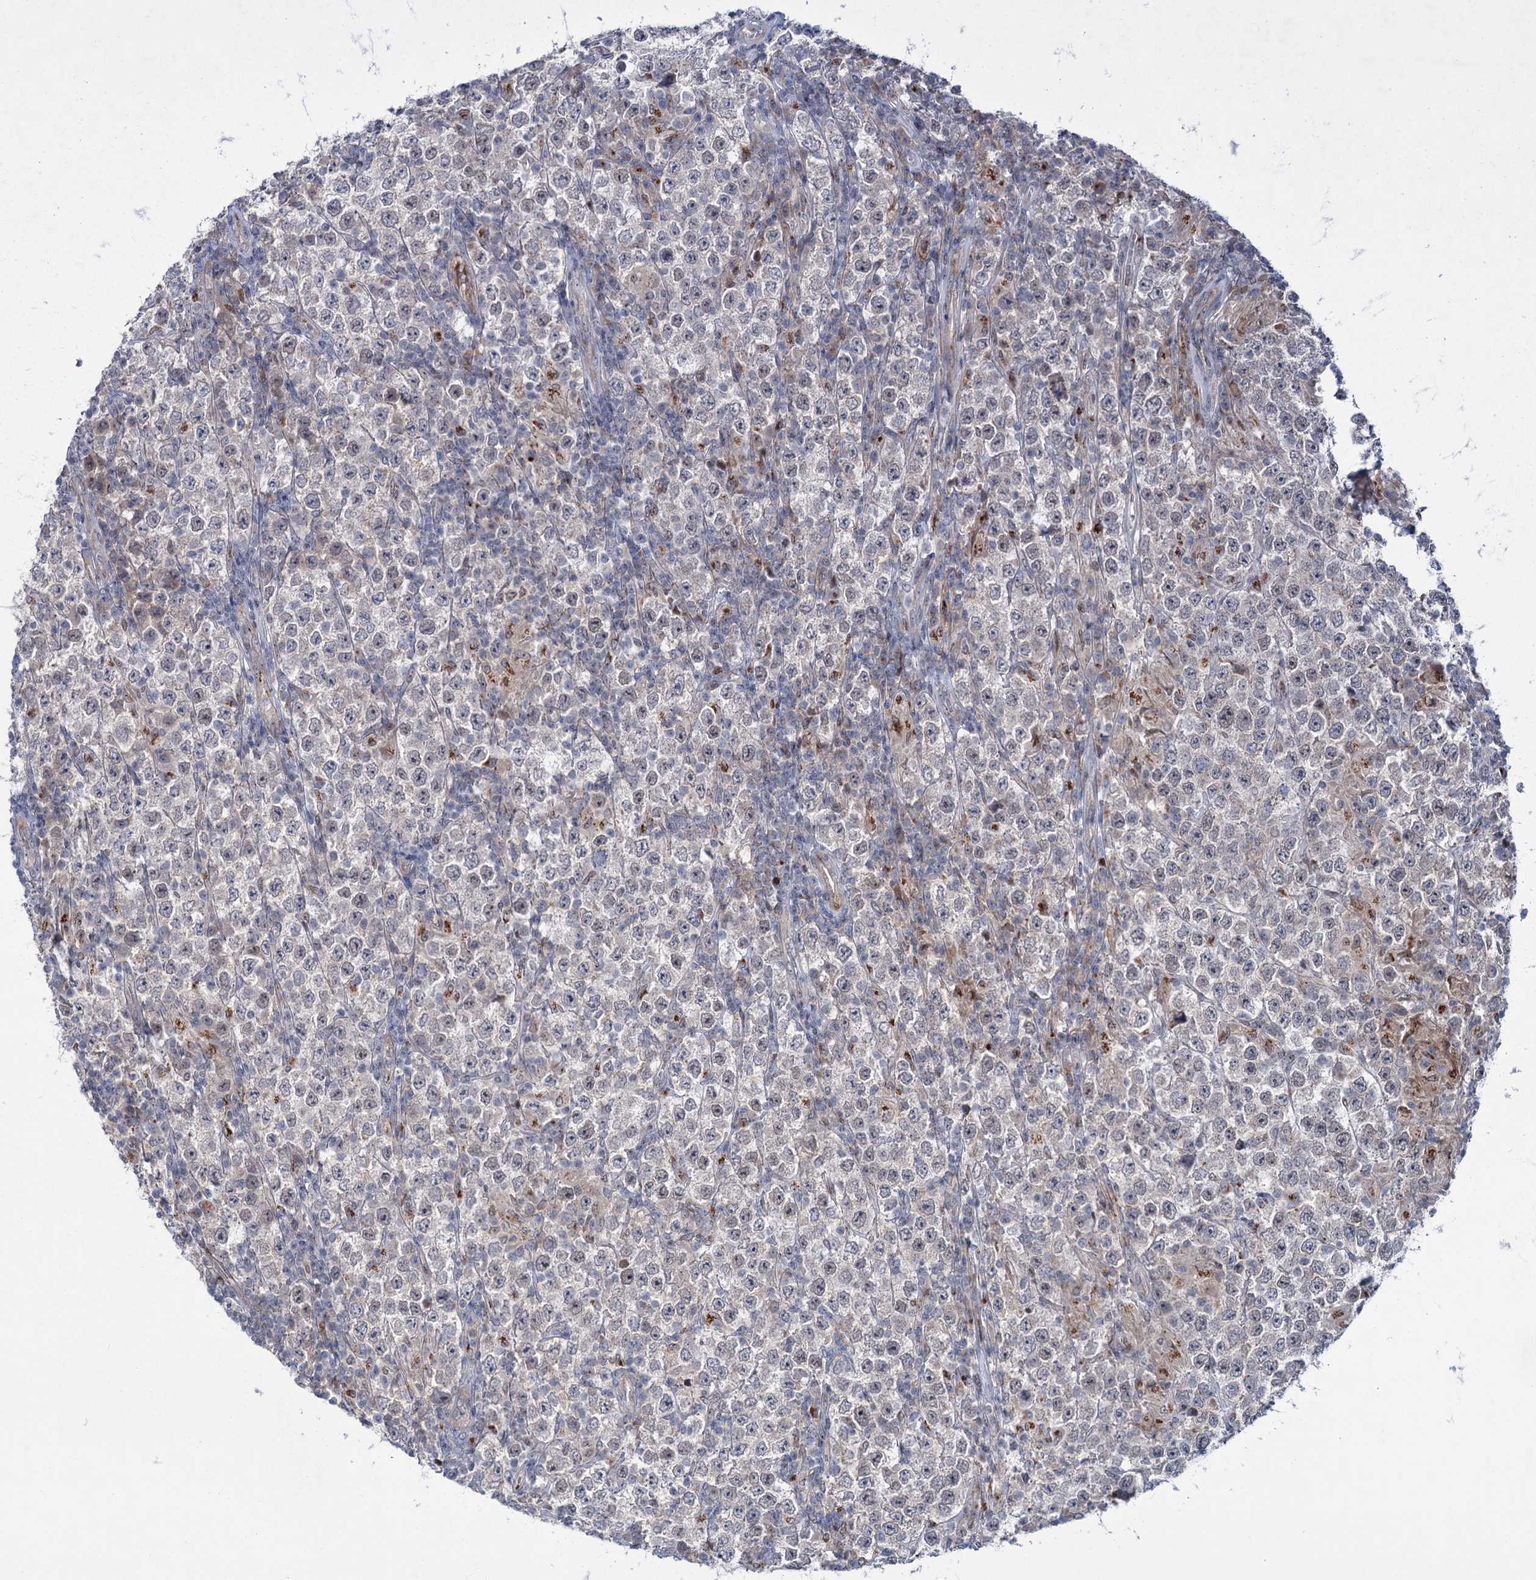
{"staining": {"intensity": "moderate", "quantity": "<25%", "location": "cytoplasmic/membranous"}, "tissue": "testis cancer", "cell_type": "Tumor cells", "image_type": "cancer", "snomed": [{"axis": "morphology", "description": "Normal tissue, NOS"}, {"axis": "morphology", "description": "Urothelial carcinoma, High grade"}, {"axis": "morphology", "description": "Seminoma, NOS"}, {"axis": "morphology", "description": "Carcinoma, Embryonal, NOS"}, {"axis": "topography", "description": "Urinary bladder"}, {"axis": "topography", "description": "Testis"}], "caption": "Human testis embryonal carcinoma stained for a protein (brown) demonstrates moderate cytoplasmic/membranous positive expression in approximately <25% of tumor cells.", "gene": "ELP4", "patient": {"sex": "male", "age": 41}}